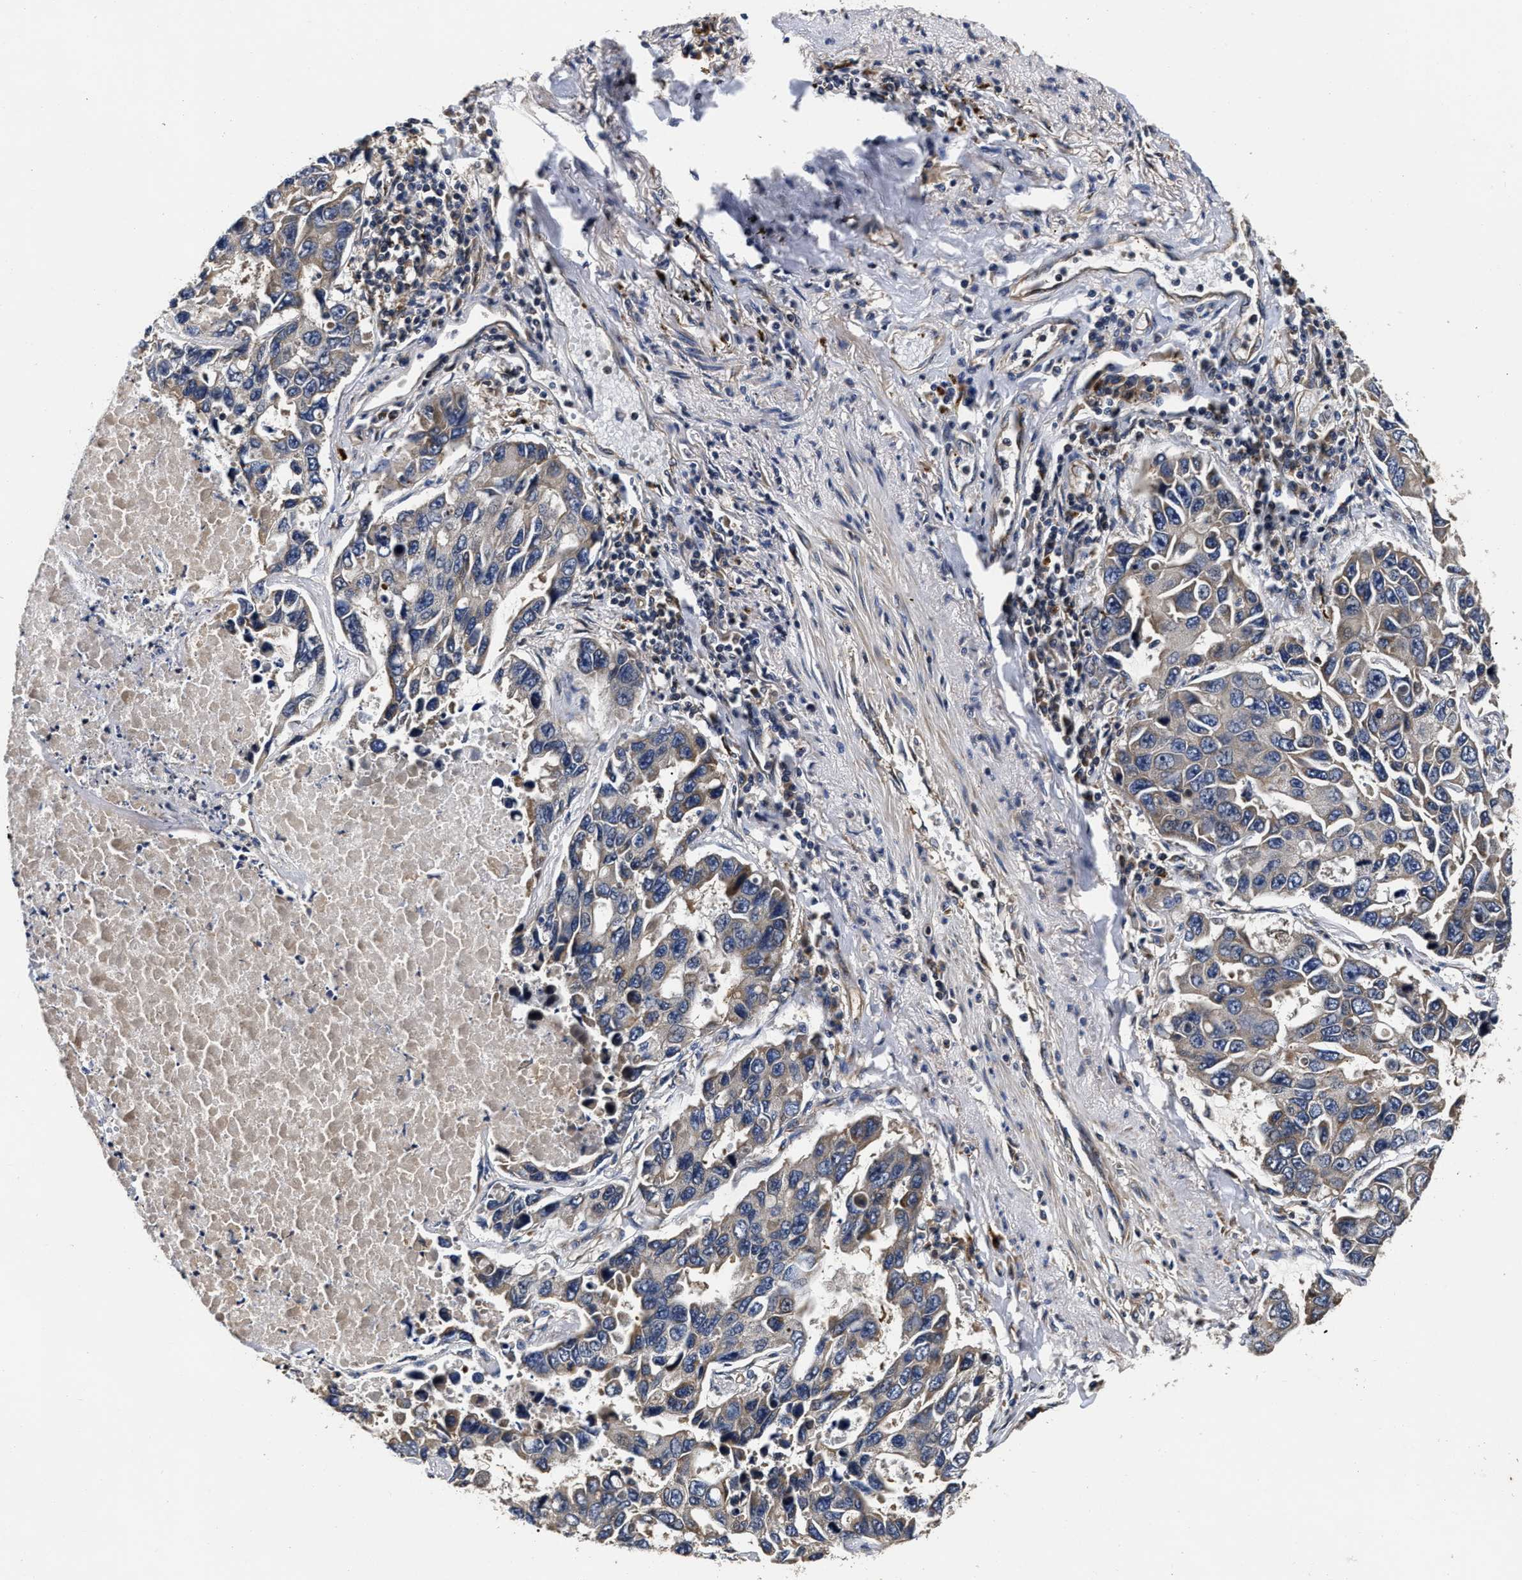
{"staining": {"intensity": "moderate", "quantity": "<25%", "location": "cytoplasmic/membranous"}, "tissue": "lung cancer", "cell_type": "Tumor cells", "image_type": "cancer", "snomed": [{"axis": "morphology", "description": "Adenocarcinoma, NOS"}, {"axis": "topography", "description": "Lung"}], "caption": "Protein staining exhibits moderate cytoplasmic/membranous expression in about <25% of tumor cells in lung adenocarcinoma.", "gene": "ABCG8", "patient": {"sex": "male", "age": 64}}